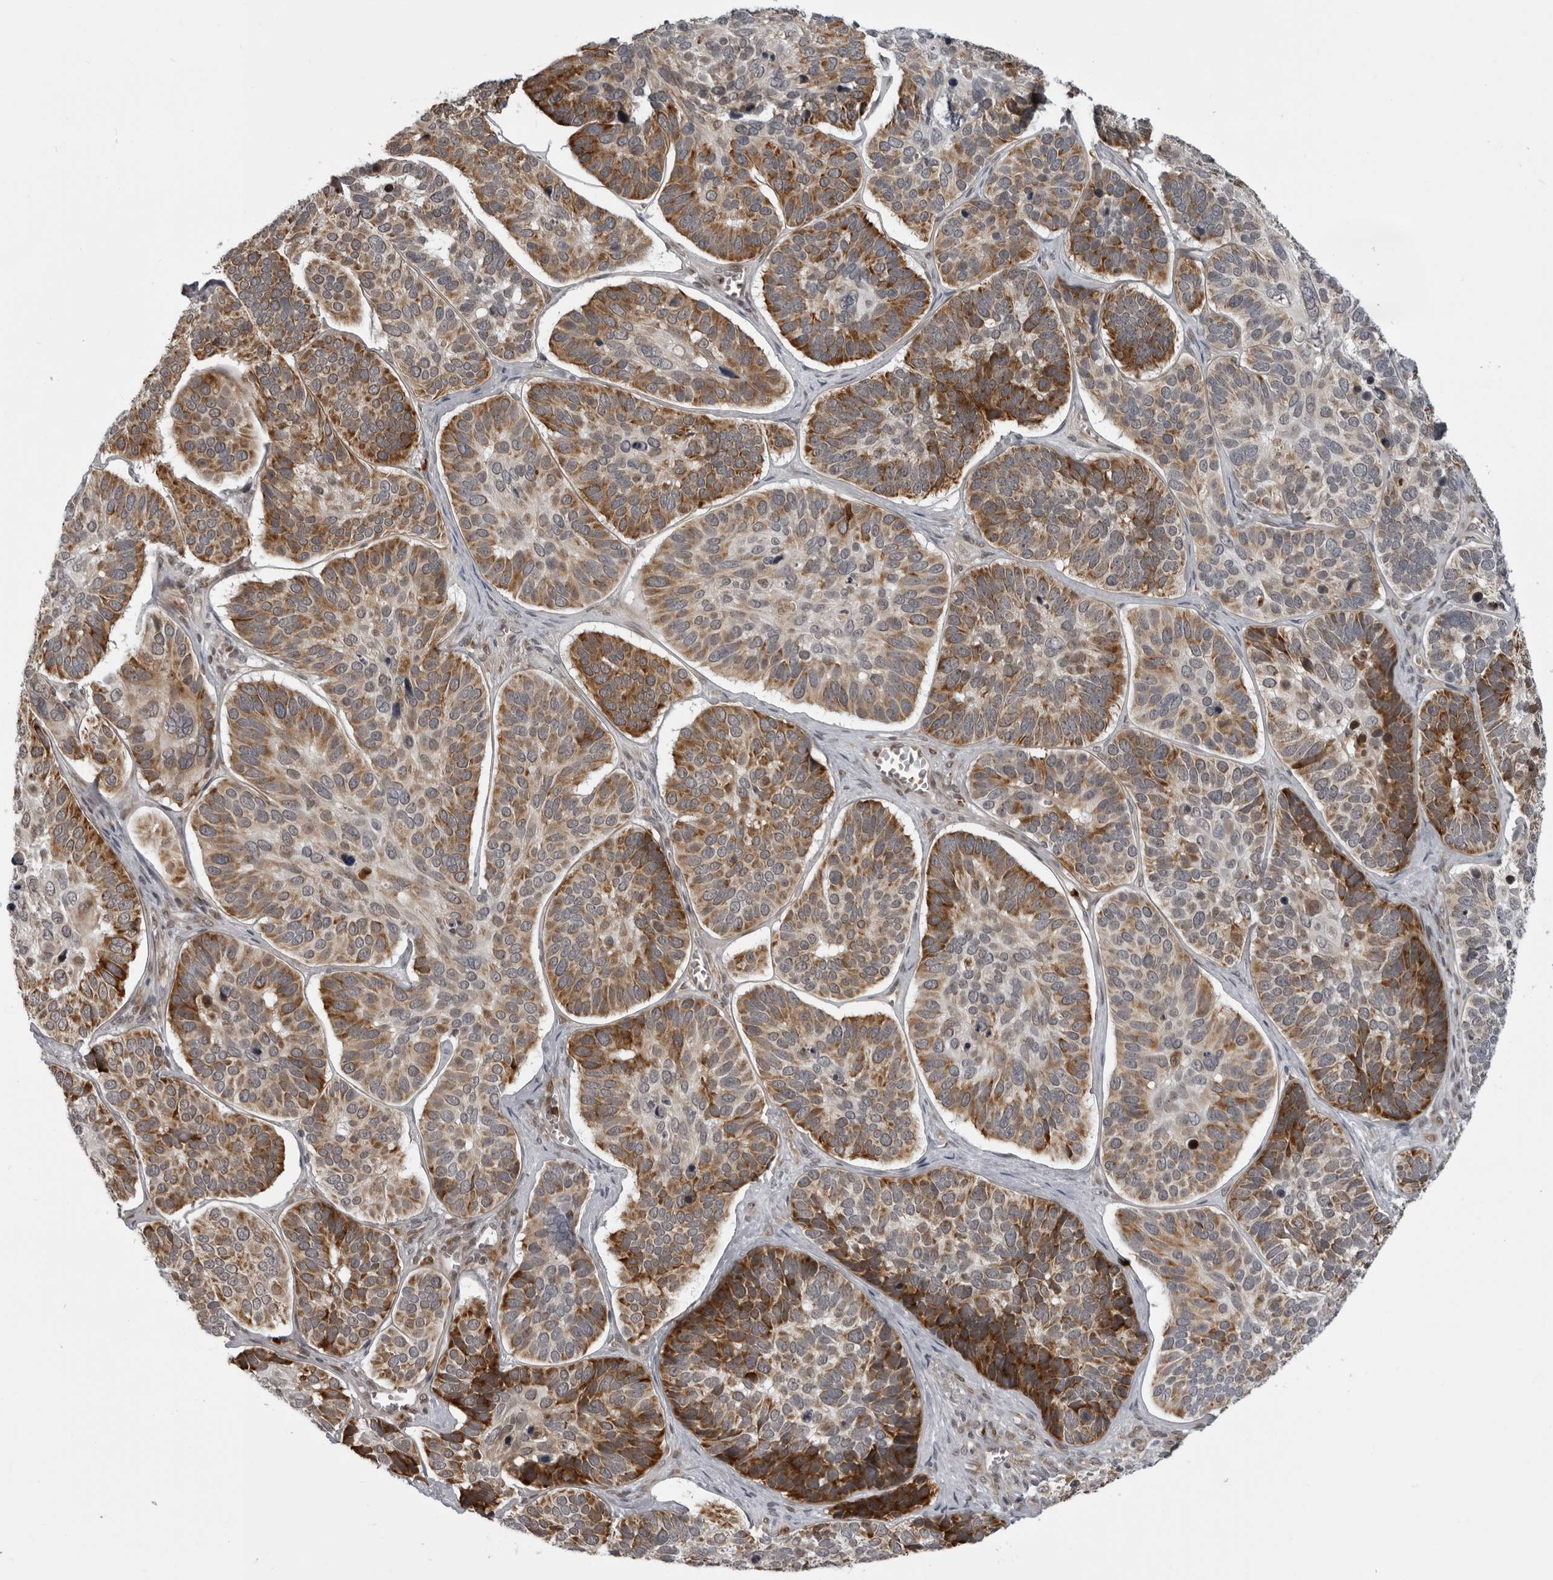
{"staining": {"intensity": "strong", "quantity": "25%-75%", "location": "cytoplasmic/membranous"}, "tissue": "skin cancer", "cell_type": "Tumor cells", "image_type": "cancer", "snomed": [{"axis": "morphology", "description": "Basal cell carcinoma"}, {"axis": "topography", "description": "Skin"}], "caption": "Immunohistochemical staining of human skin cancer demonstrates high levels of strong cytoplasmic/membranous protein positivity in approximately 25%-75% of tumor cells.", "gene": "THOP1", "patient": {"sex": "male", "age": 62}}